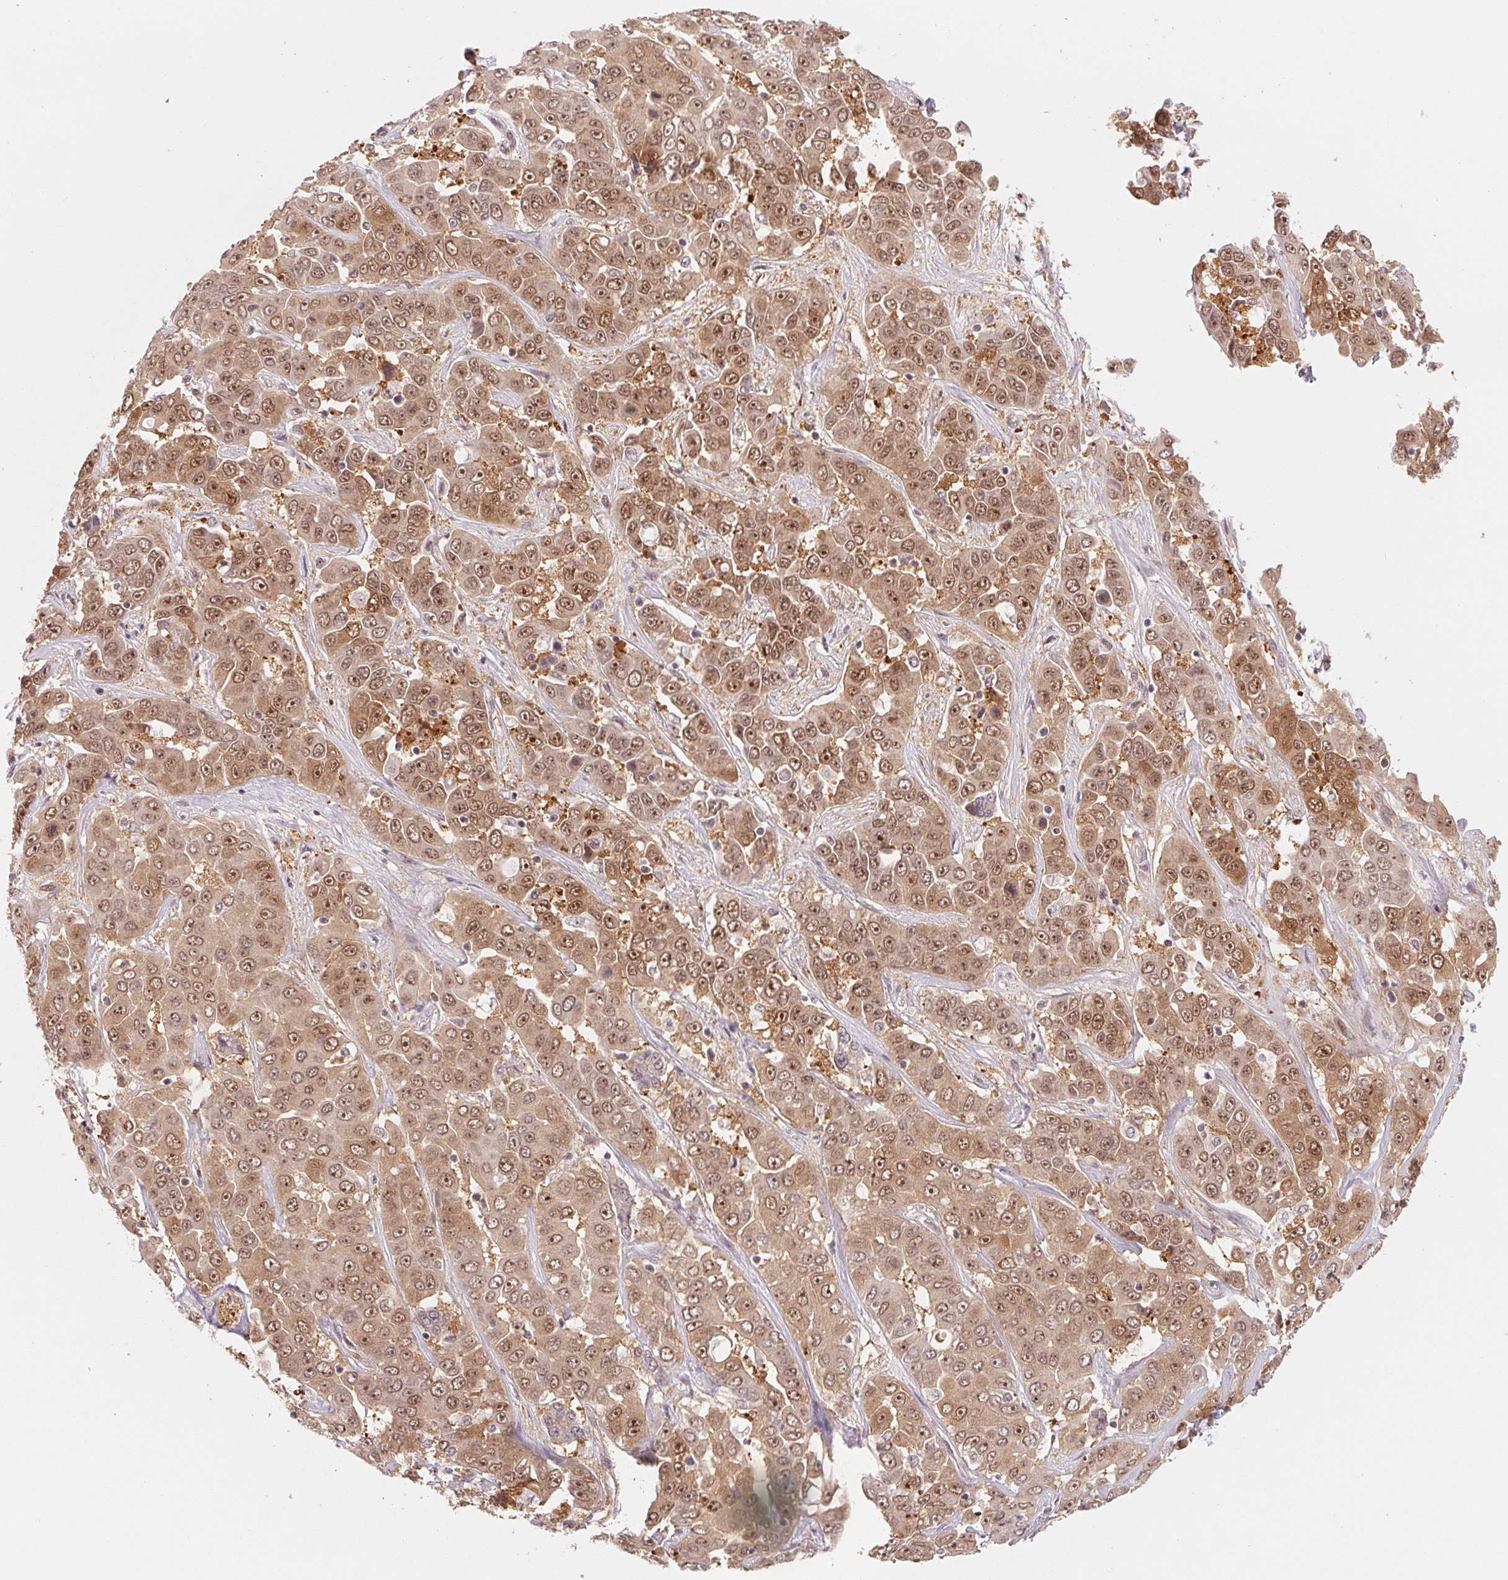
{"staining": {"intensity": "moderate", "quantity": ">75%", "location": "cytoplasmic/membranous,nuclear"}, "tissue": "liver cancer", "cell_type": "Tumor cells", "image_type": "cancer", "snomed": [{"axis": "morphology", "description": "Cholangiocarcinoma"}, {"axis": "topography", "description": "Liver"}], "caption": "There is medium levels of moderate cytoplasmic/membranous and nuclear staining in tumor cells of liver cancer (cholangiocarcinoma), as demonstrated by immunohistochemical staining (brown color).", "gene": "DNAJB6", "patient": {"sex": "female", "age": 52}}